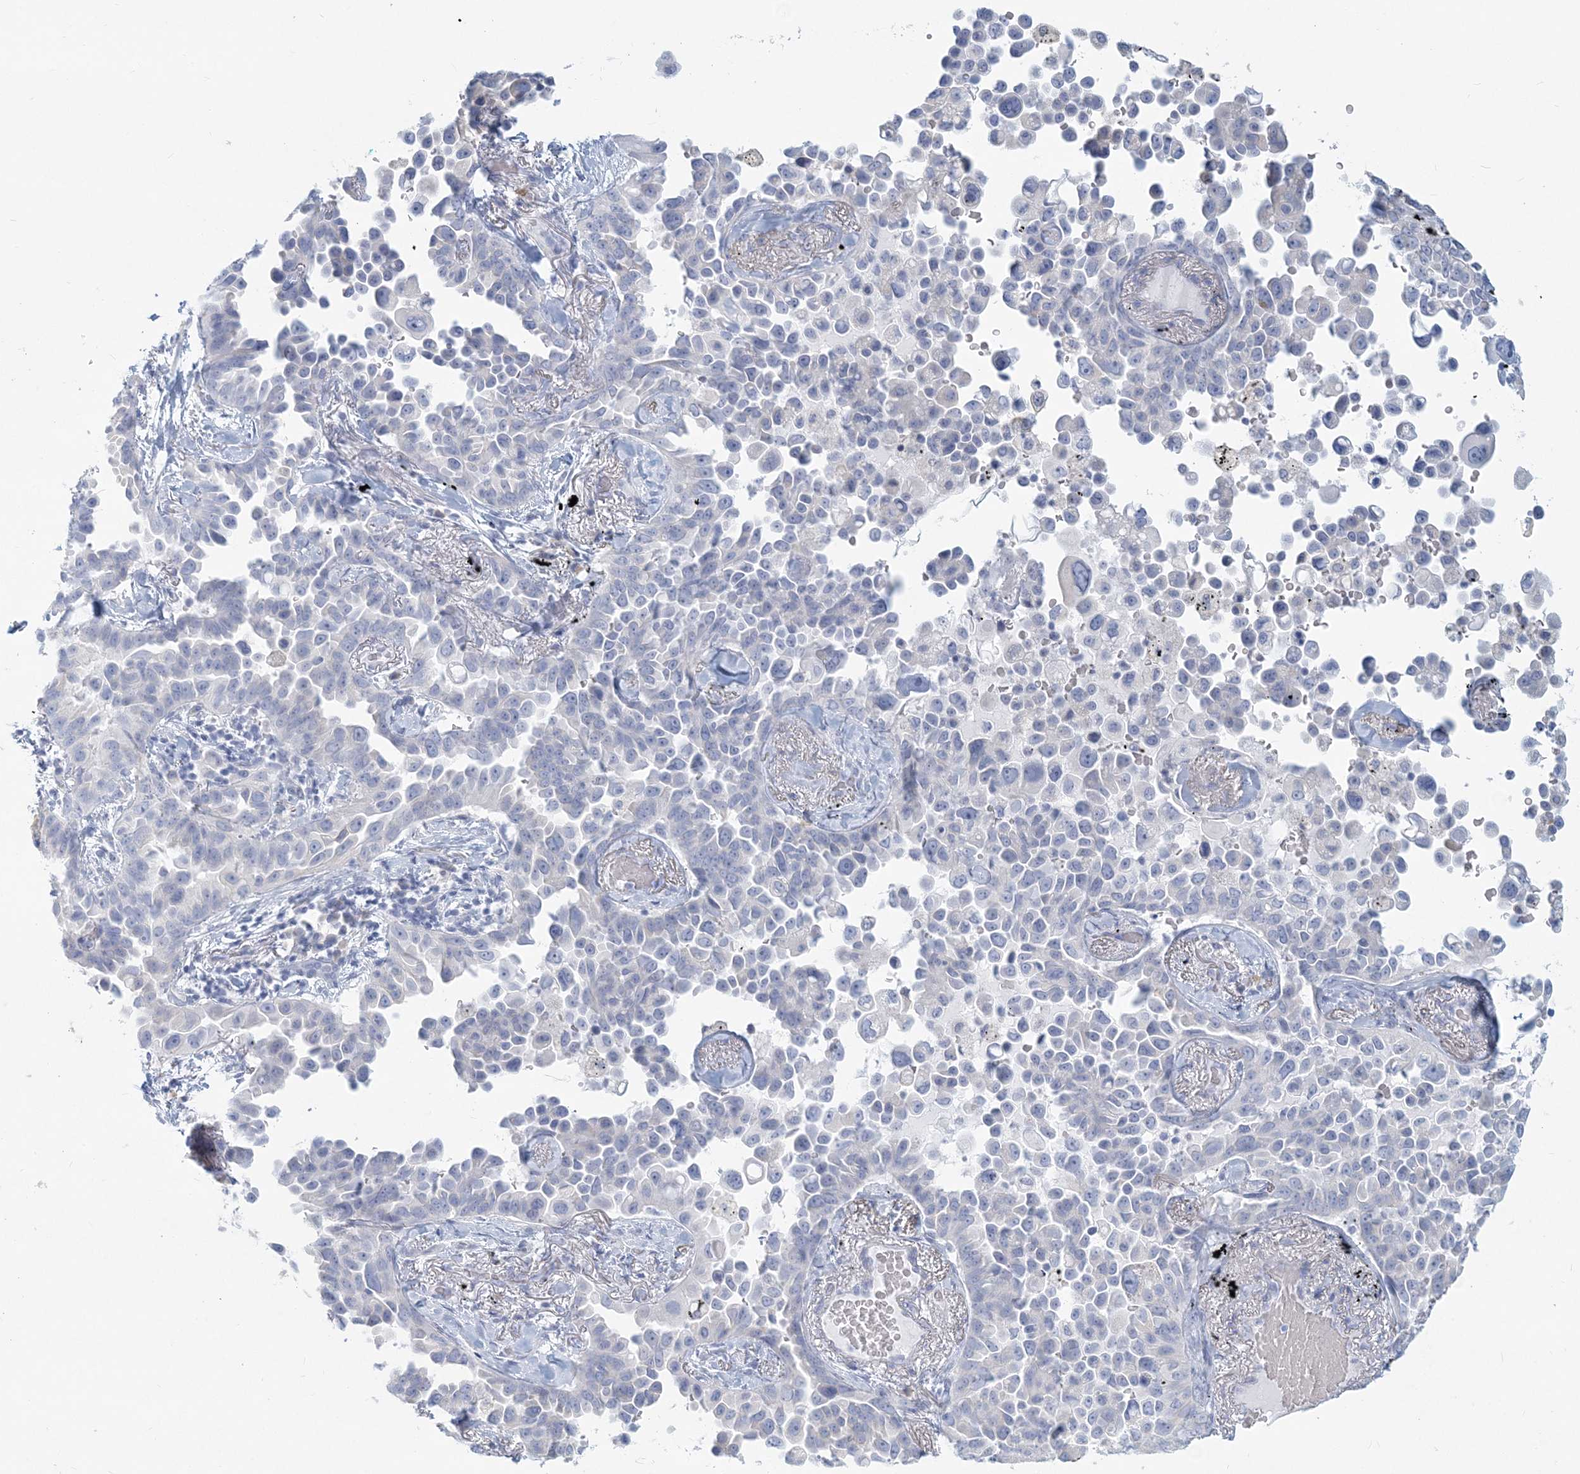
{"staining": {"intensity": "negative", "quantity": "none", "location": "none"}, "tissue": "lung cancer", "cell_type": "Tumor cells", "image_type": "cancer", "snomed": [{"axis": "morphology", "description": "Adenocarcinoma, NOS"}, {"axis": "topography", "description": "Lung"}], "caption": "An immunohistochemistry (IHC) histopathology image of lung cancer is shown. There is no staining in tumor cells of lung cancer. The staining is performed using DAB brown chromogen with nuclei counter-stained in using hematoxylin.", "gene": "CSN1S1", "patient": {"sex": "female", "age": 67}}